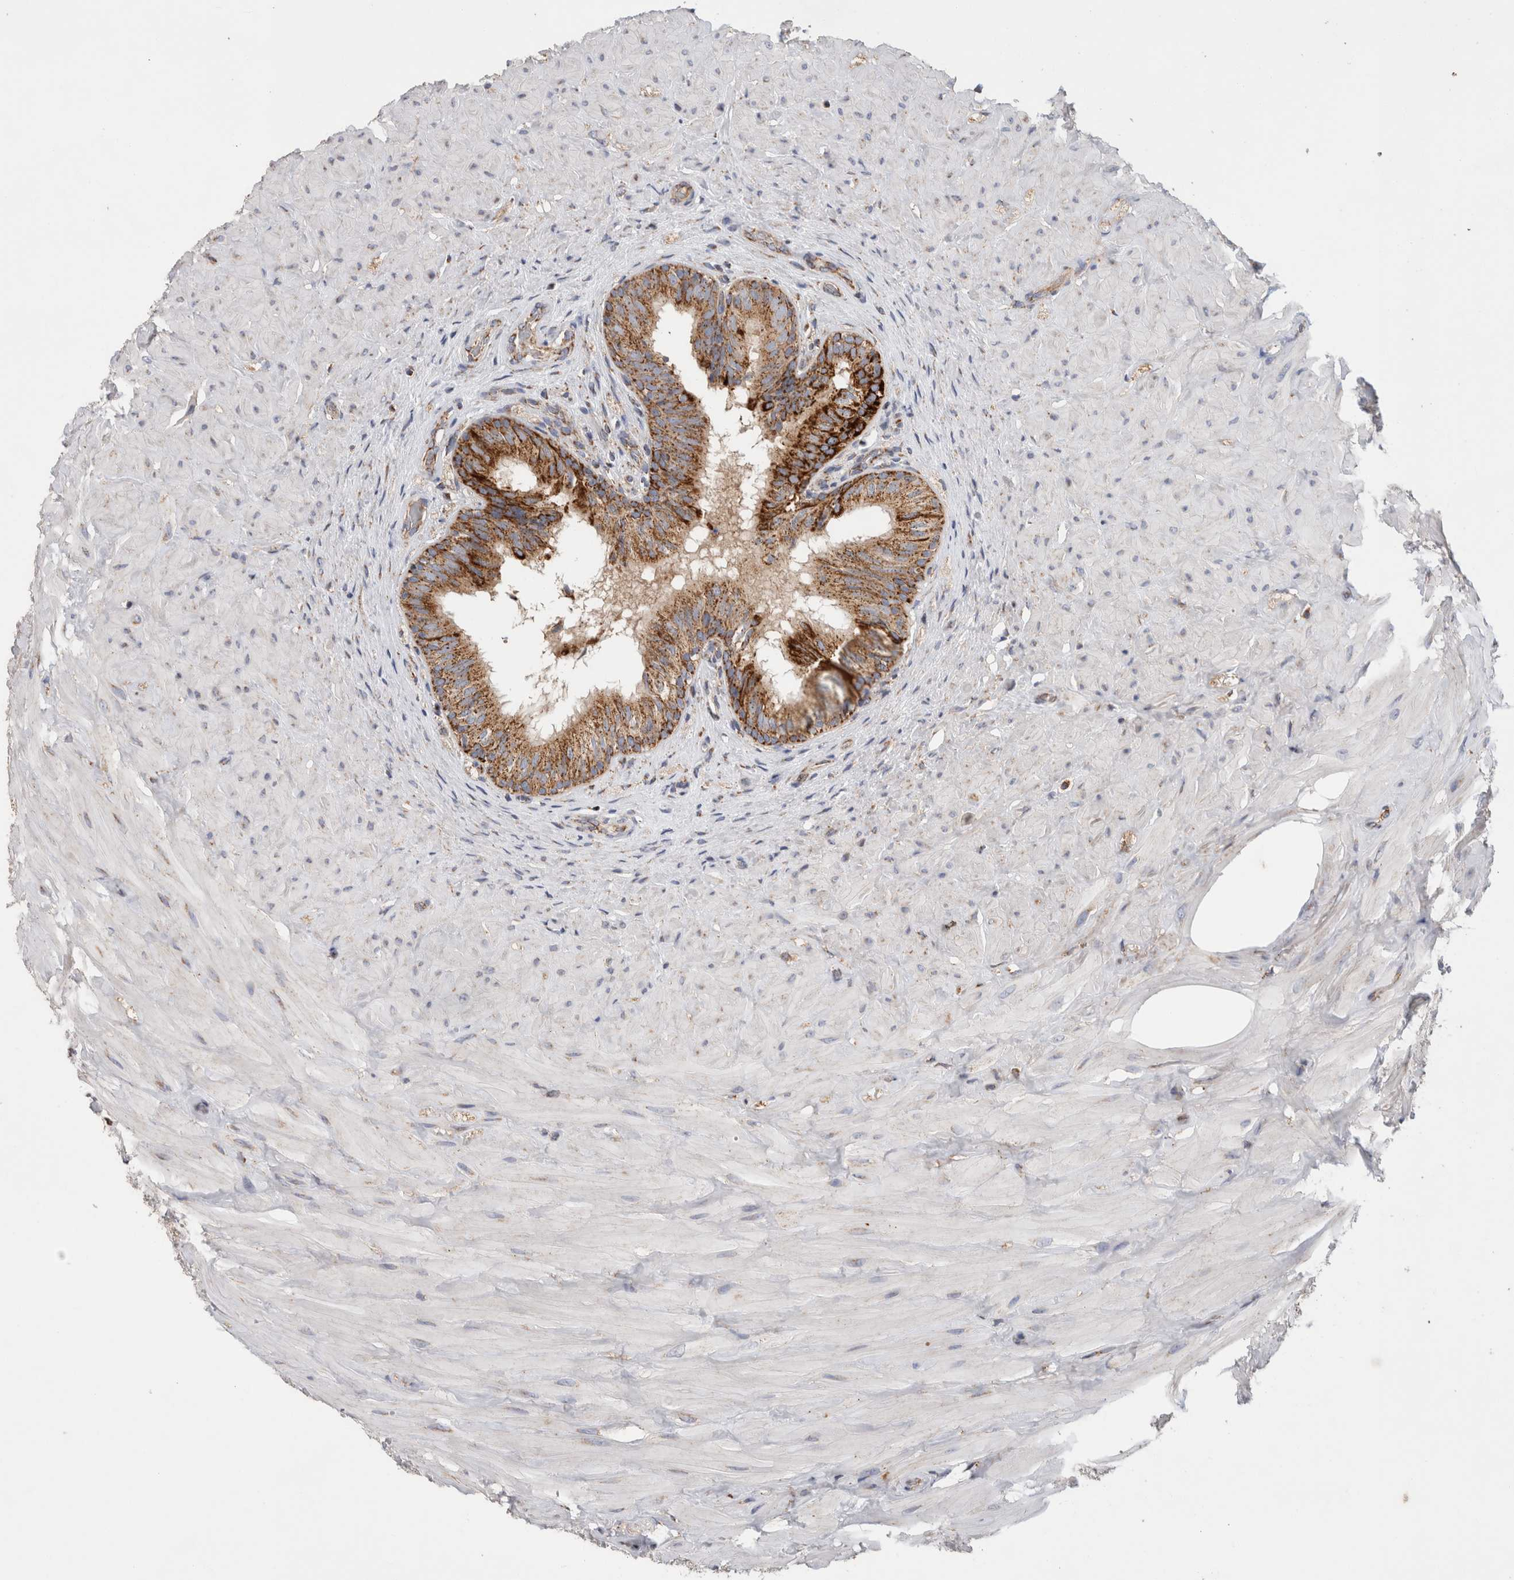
{"staining": {"intensity": "moderate", "quantity": ">75%", "location": "cytoplasmic/membranous"}, "tissue": "epididymis", "cell_type": "Glandular cells", "image_type": "normal", "snomed": [{"axis": "morphology", "description": "Normal tissue, NOS"}, {"axis": "topography", "description": "Soft tissue"}, {"axis": "topography", "description": "Epididymis"}], "caption": "Unremarkable epididymis displays moderate cytoplasmic/membranous positivity in about >75% of glandular cells, visualized by immunohistochemistry.", "gene": "IARS2", "patient": {"sex": "male", "age": 26}}